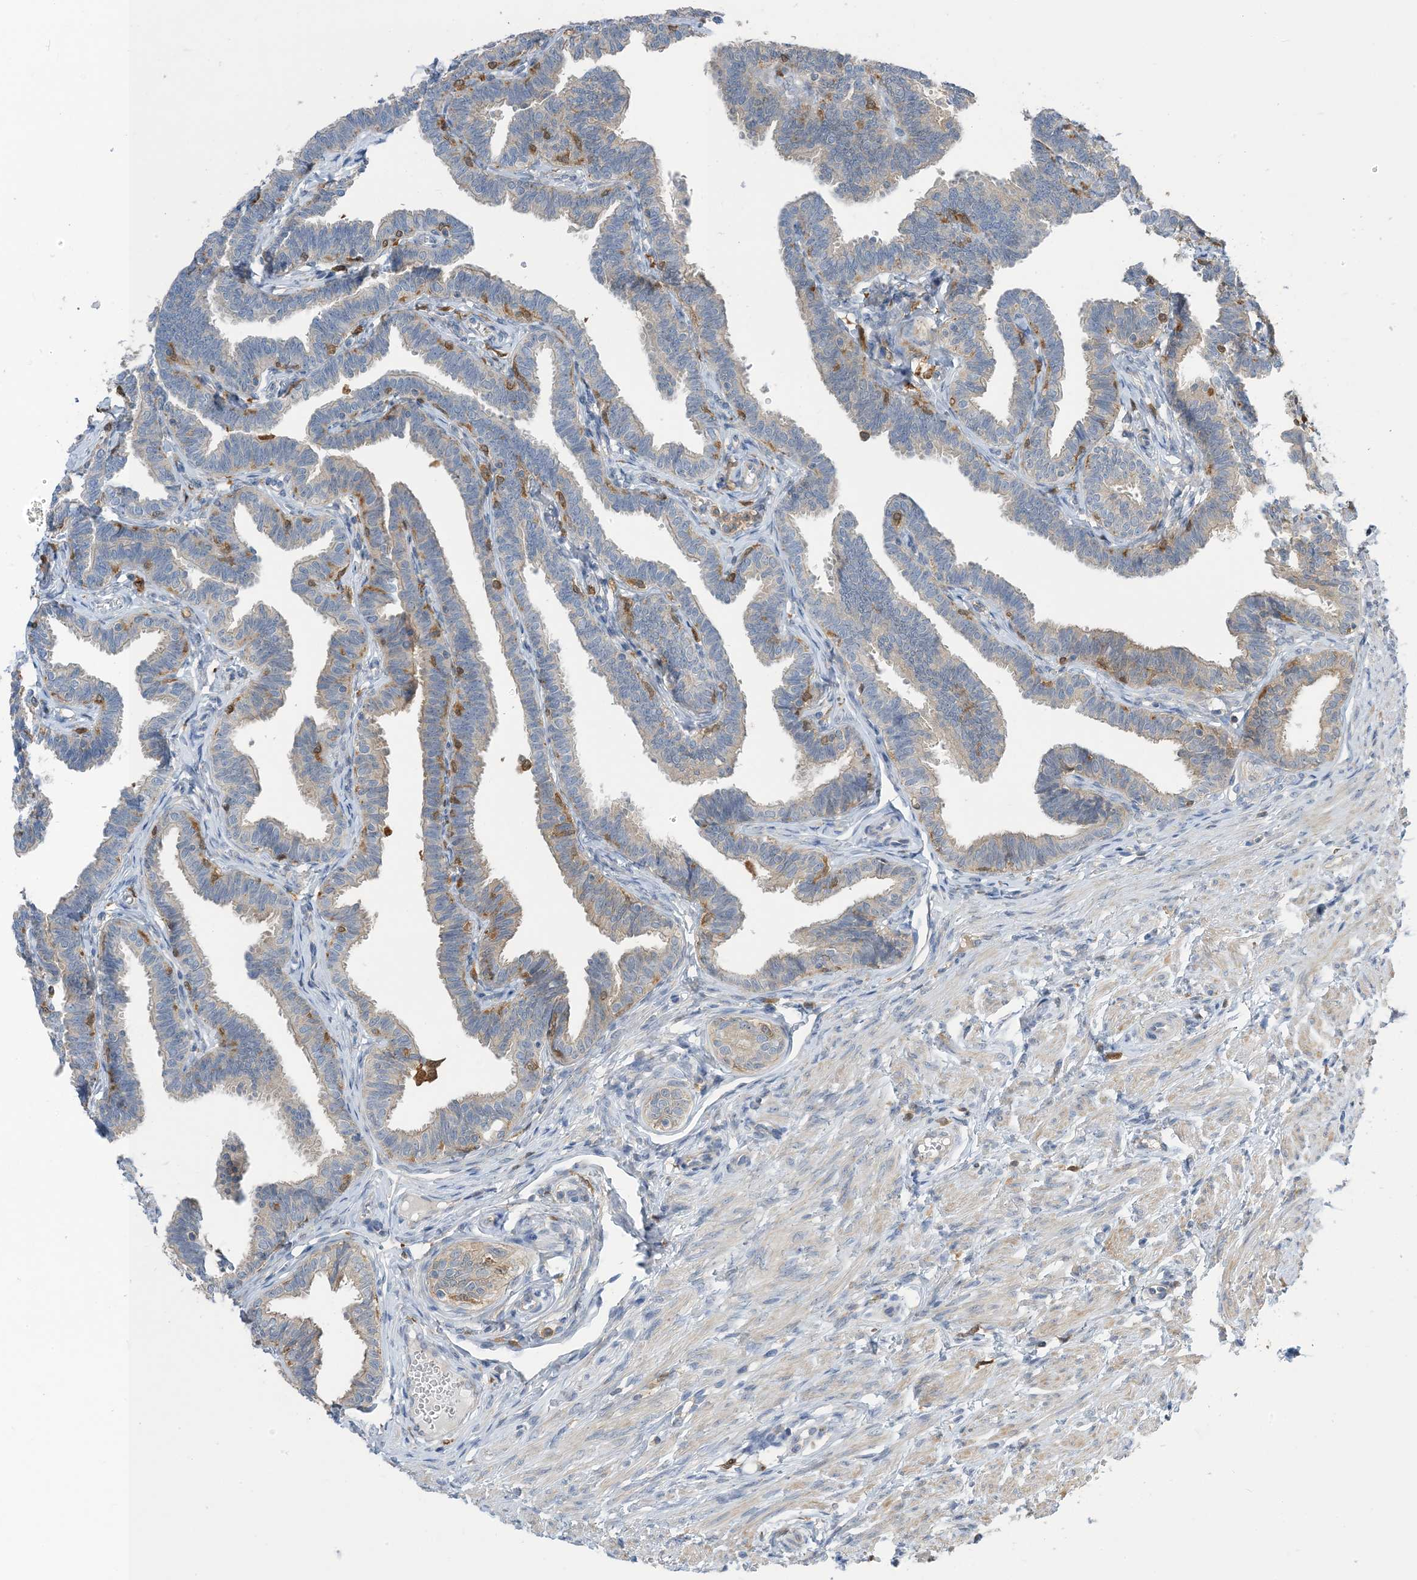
{"staining": {"intensity": "weak", "quantity": "<25%", "location": "cytoplasmic/membranous"}, "tissue": "fallopian tube", "cell_type": "Glandular cells", "image_type": "normal", "snomed": [{"axis": "morphology", "description": "Normal tissue, NOS"}, {"axis": "topography", "description": "Fallopian tube"}, {"axis": "topography", "description": "Ovary"}], "caption": "An immunohistochemistry (IHC) histopathology image of unremarkable fallopian tube is shown. There is no staining in glandular cells of fallopian tube. (DAB (3,3'-diaminobenzidine) immunohistochemistry (IHC) visualized using brightfield microscopy, high magnification).", "gene": "NAGK", "patient": {"sex": "female", "age": 23}}